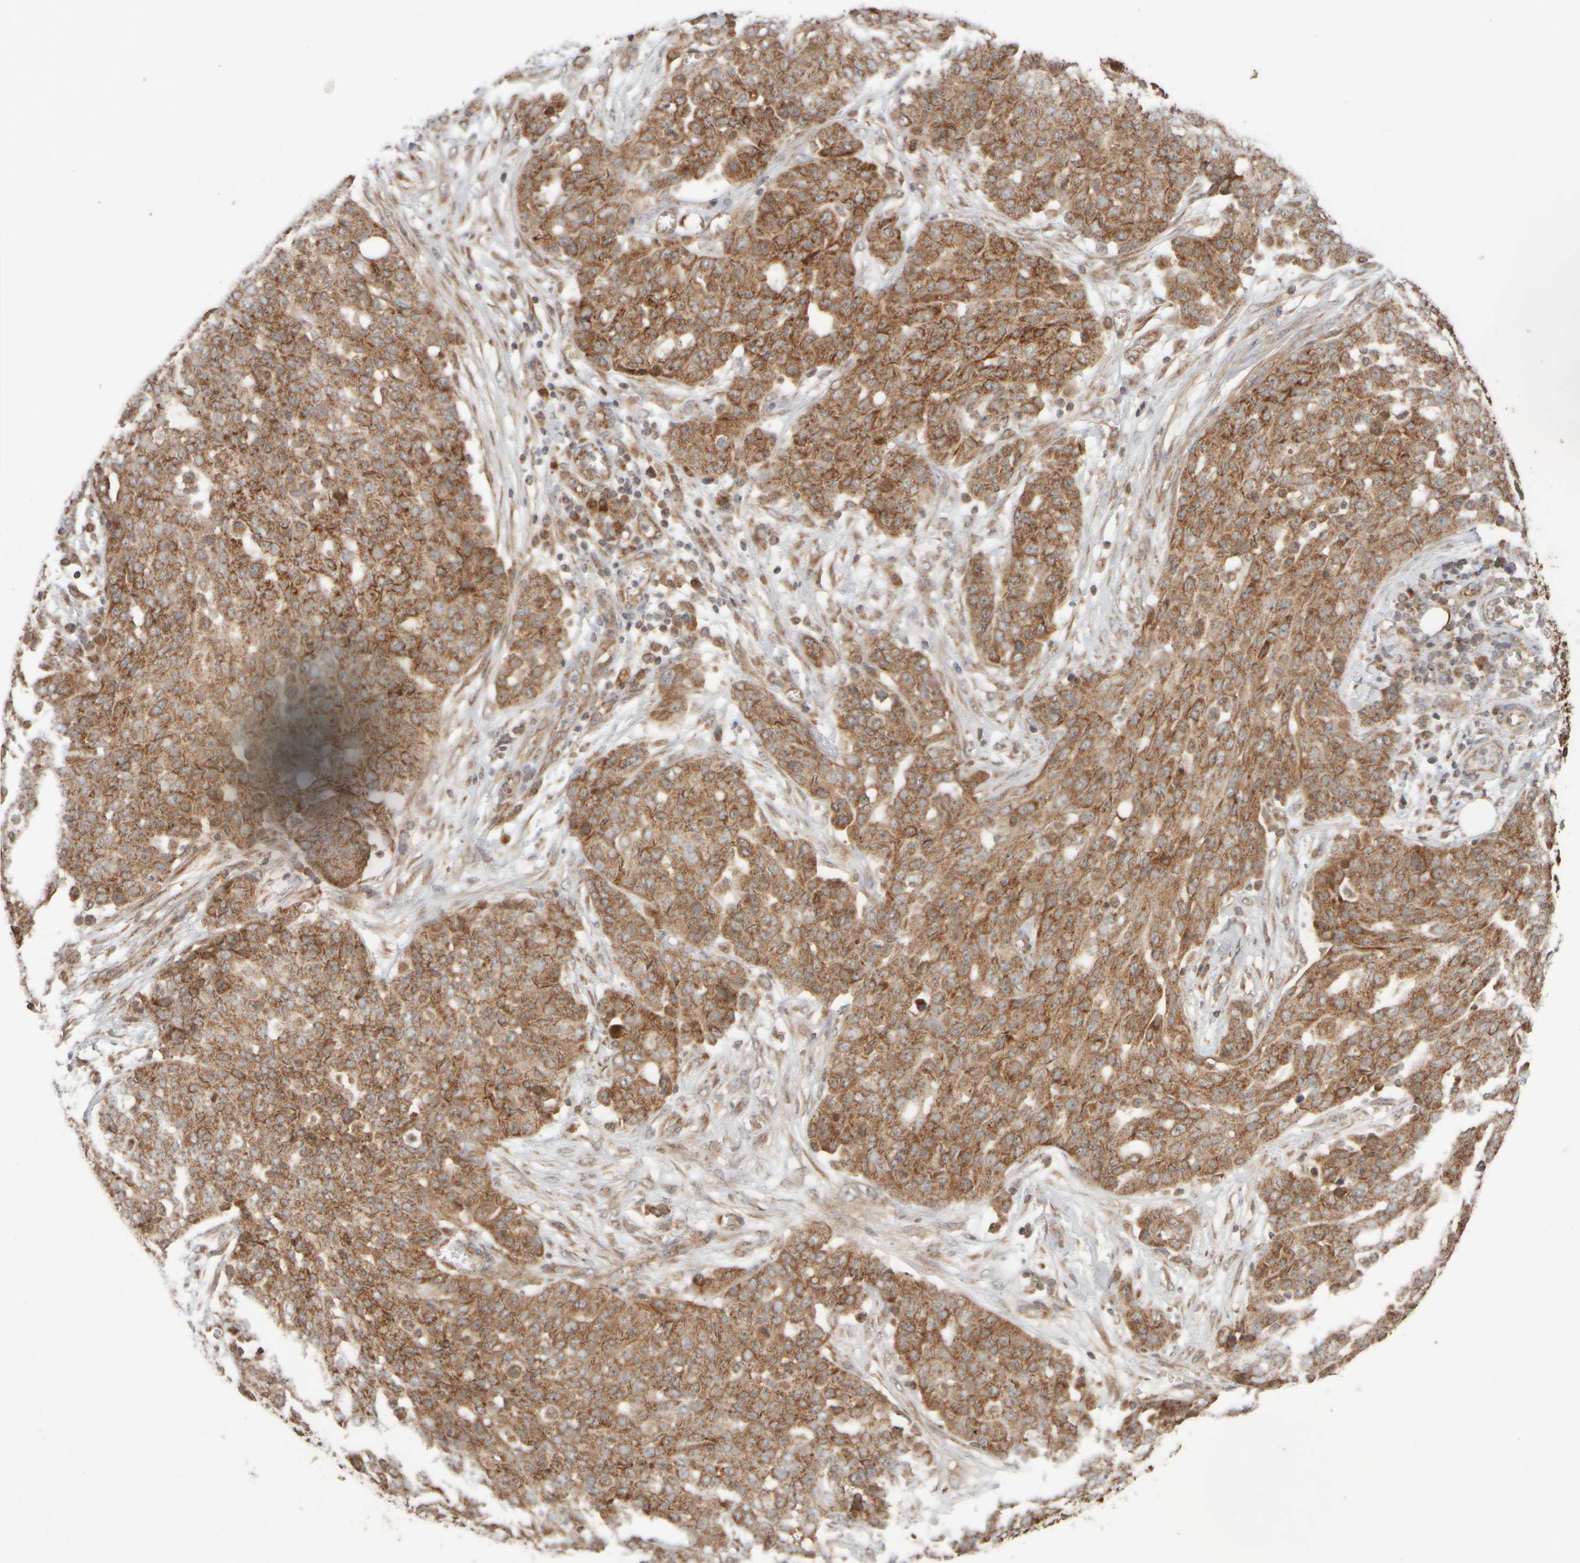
{"staining": {"intensity": "moderate", "quantity": ">75%", "location": "cytoplasmic/membranous"}, "tissue": "ovarian cancer", "cell_type": "Tumor cells", "image_type": "cancer", "snomed": [{"axis": "morphology", "description": "Cystadenocarcinoma, serous, NOS"}, {"axis": "topography", "description": "Soft tissue"}, {"axis": "topography", "description": "Ovary"}], "caption": "This photomicrograph shows immunohistochemistry staining of ovarian serous cystadenocarcinoma, with medium moderate cytoplasmic/membranous staining in about >75% of tumor cells.", "gene": "EIF2B3", "patient": {"sex": "female", "age": 57}}